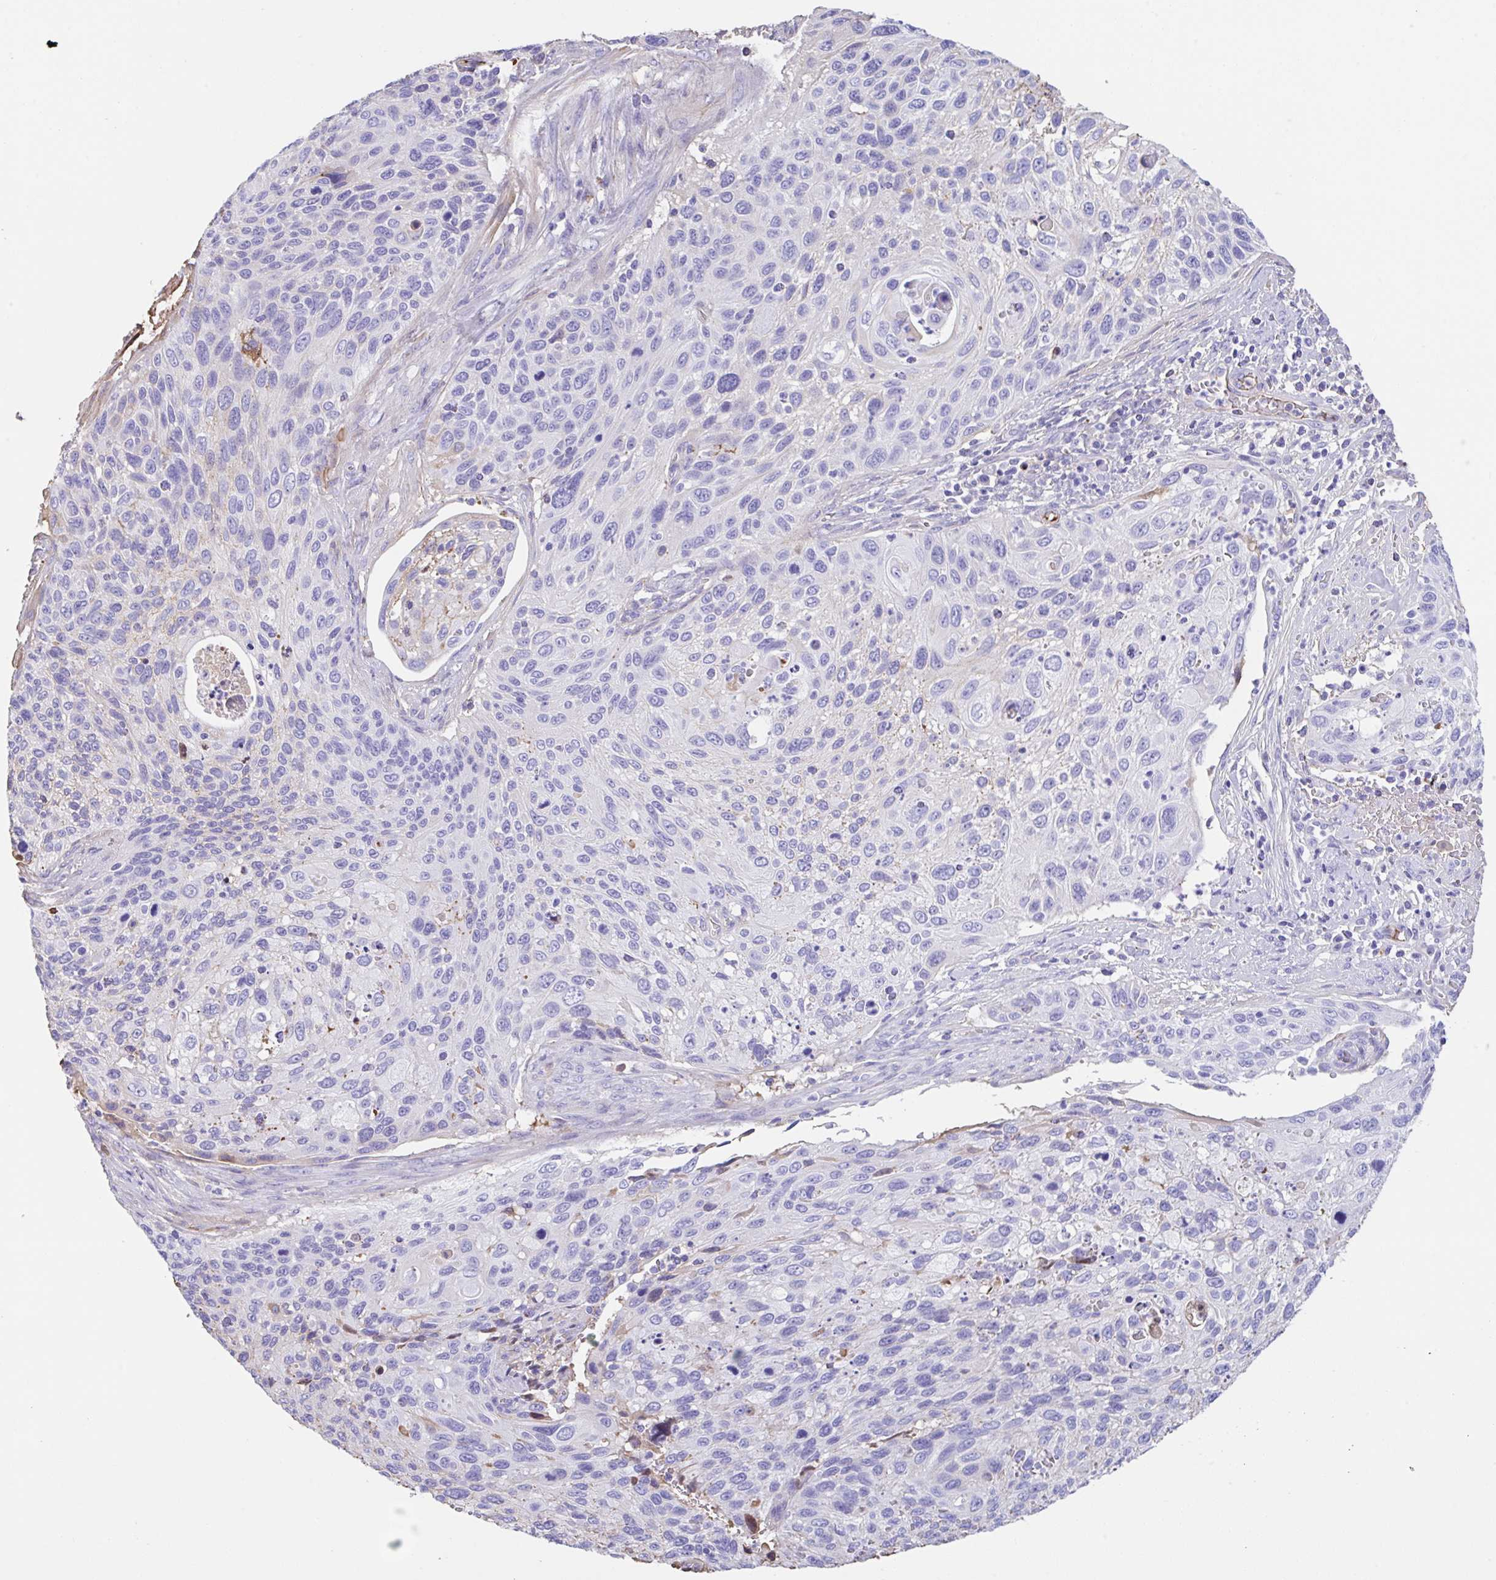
{"staining": {"intensity": "weak", "quantity": "<25%", "location": "cytoplasmic/membranous"}, "tissue": "cervical cancer", "cell_type": "Tumor cells", "image_type": "cancer", "snomed": [{"axis": "morphology", "description": "Squamous cell carcinoma, NOS"}, {"axis": "topography", "description": "Cervix"}], "caption": "There is no significant expression in tumor cells of cervical cancer (squamous cell carcinoma).", "gene": "HOXC12", "patient": {"sex": "female", "age": 70}}